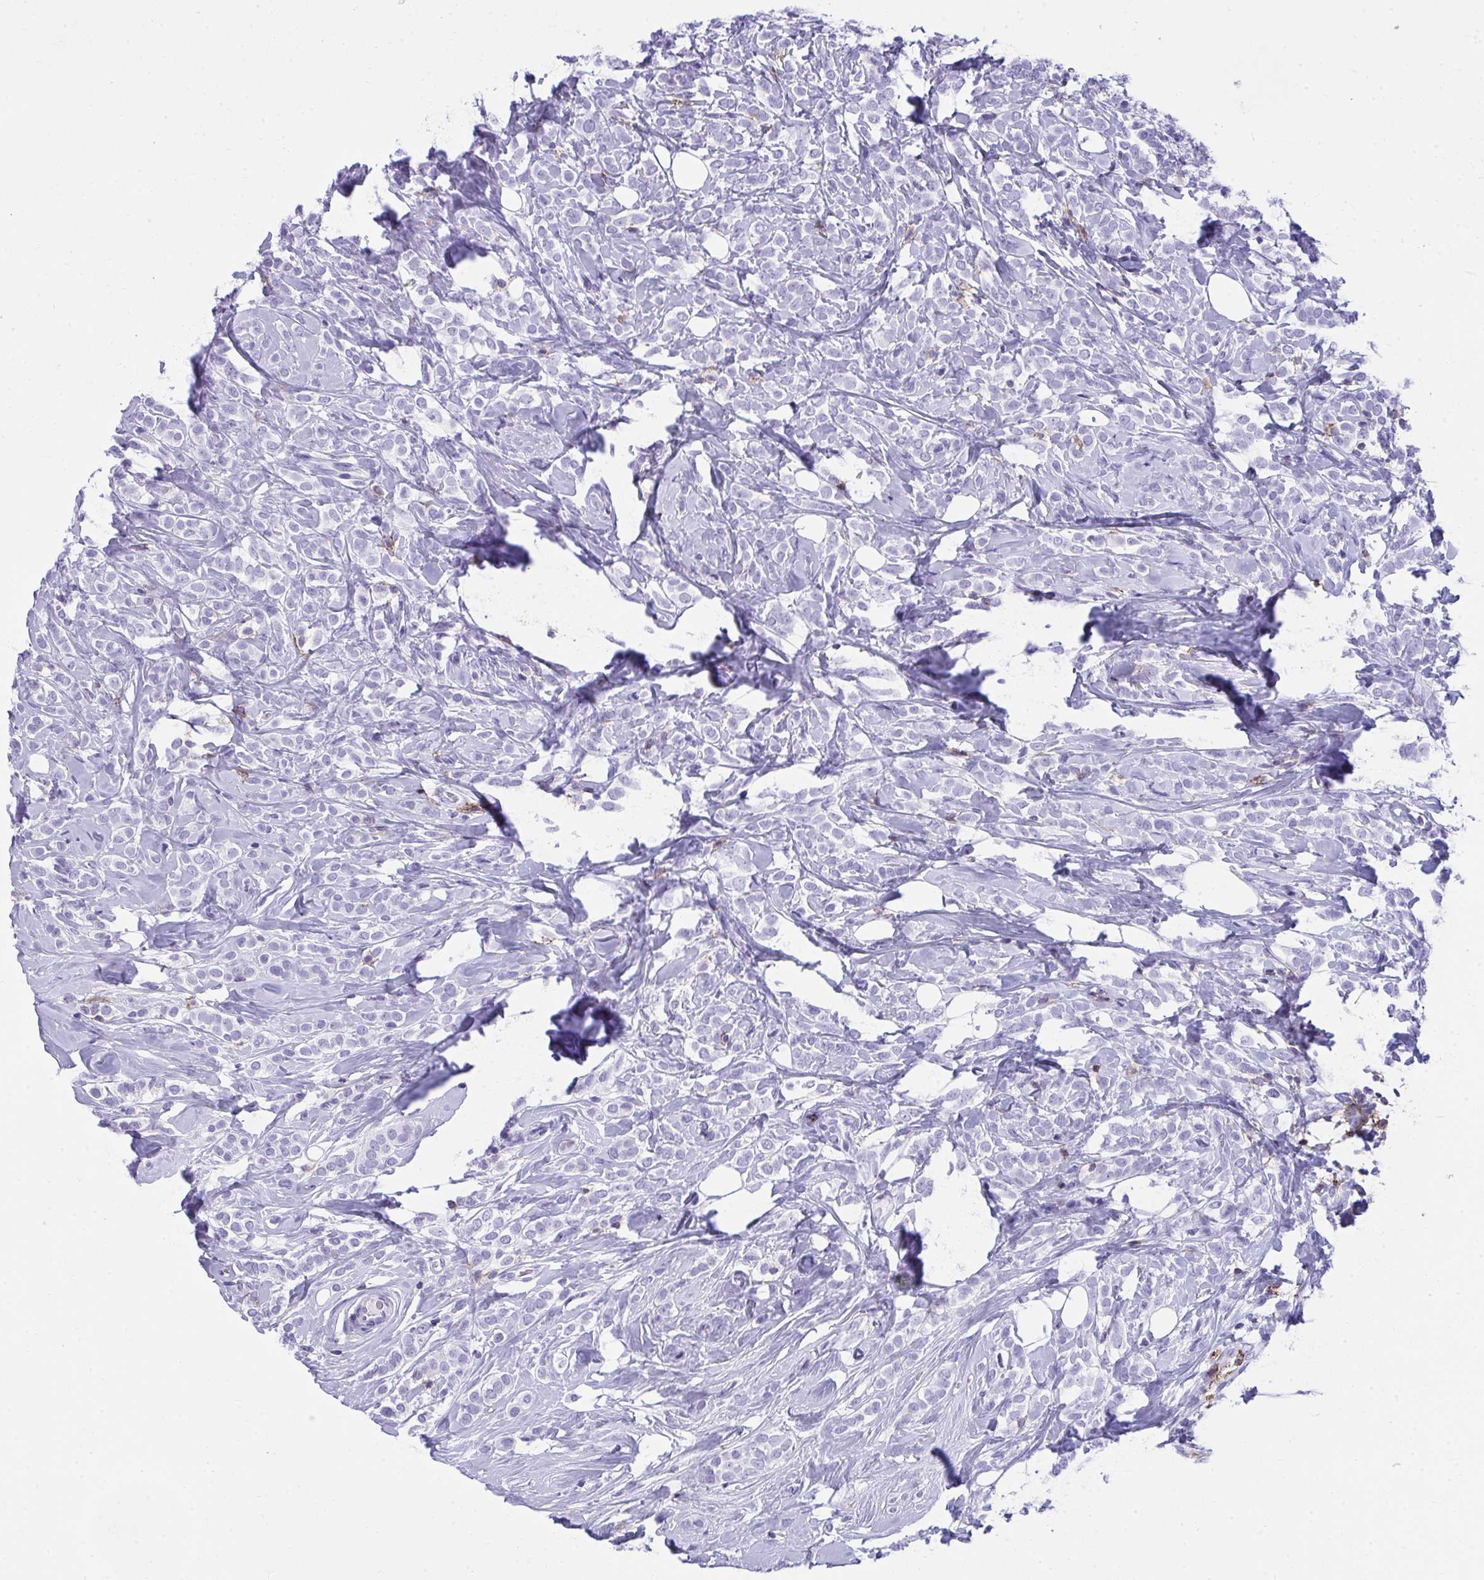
{"staining": {"intensity": "negative", "quantity": "none", "location": "none"}, "tissue": "breast cancer", "cell_type": "Tumor cells", "image_type": "cancer", "snomed": [{"axis": "morphology", "description": "Lobular carcinoma"}, {"axis": "topography", "description": "Breast"}], "caption": "Image shows no significant protein expression in tumor cells of breast lobular carcinoma.", "gene": "SPN", "patient": {"sex": "female", "age": 49}}